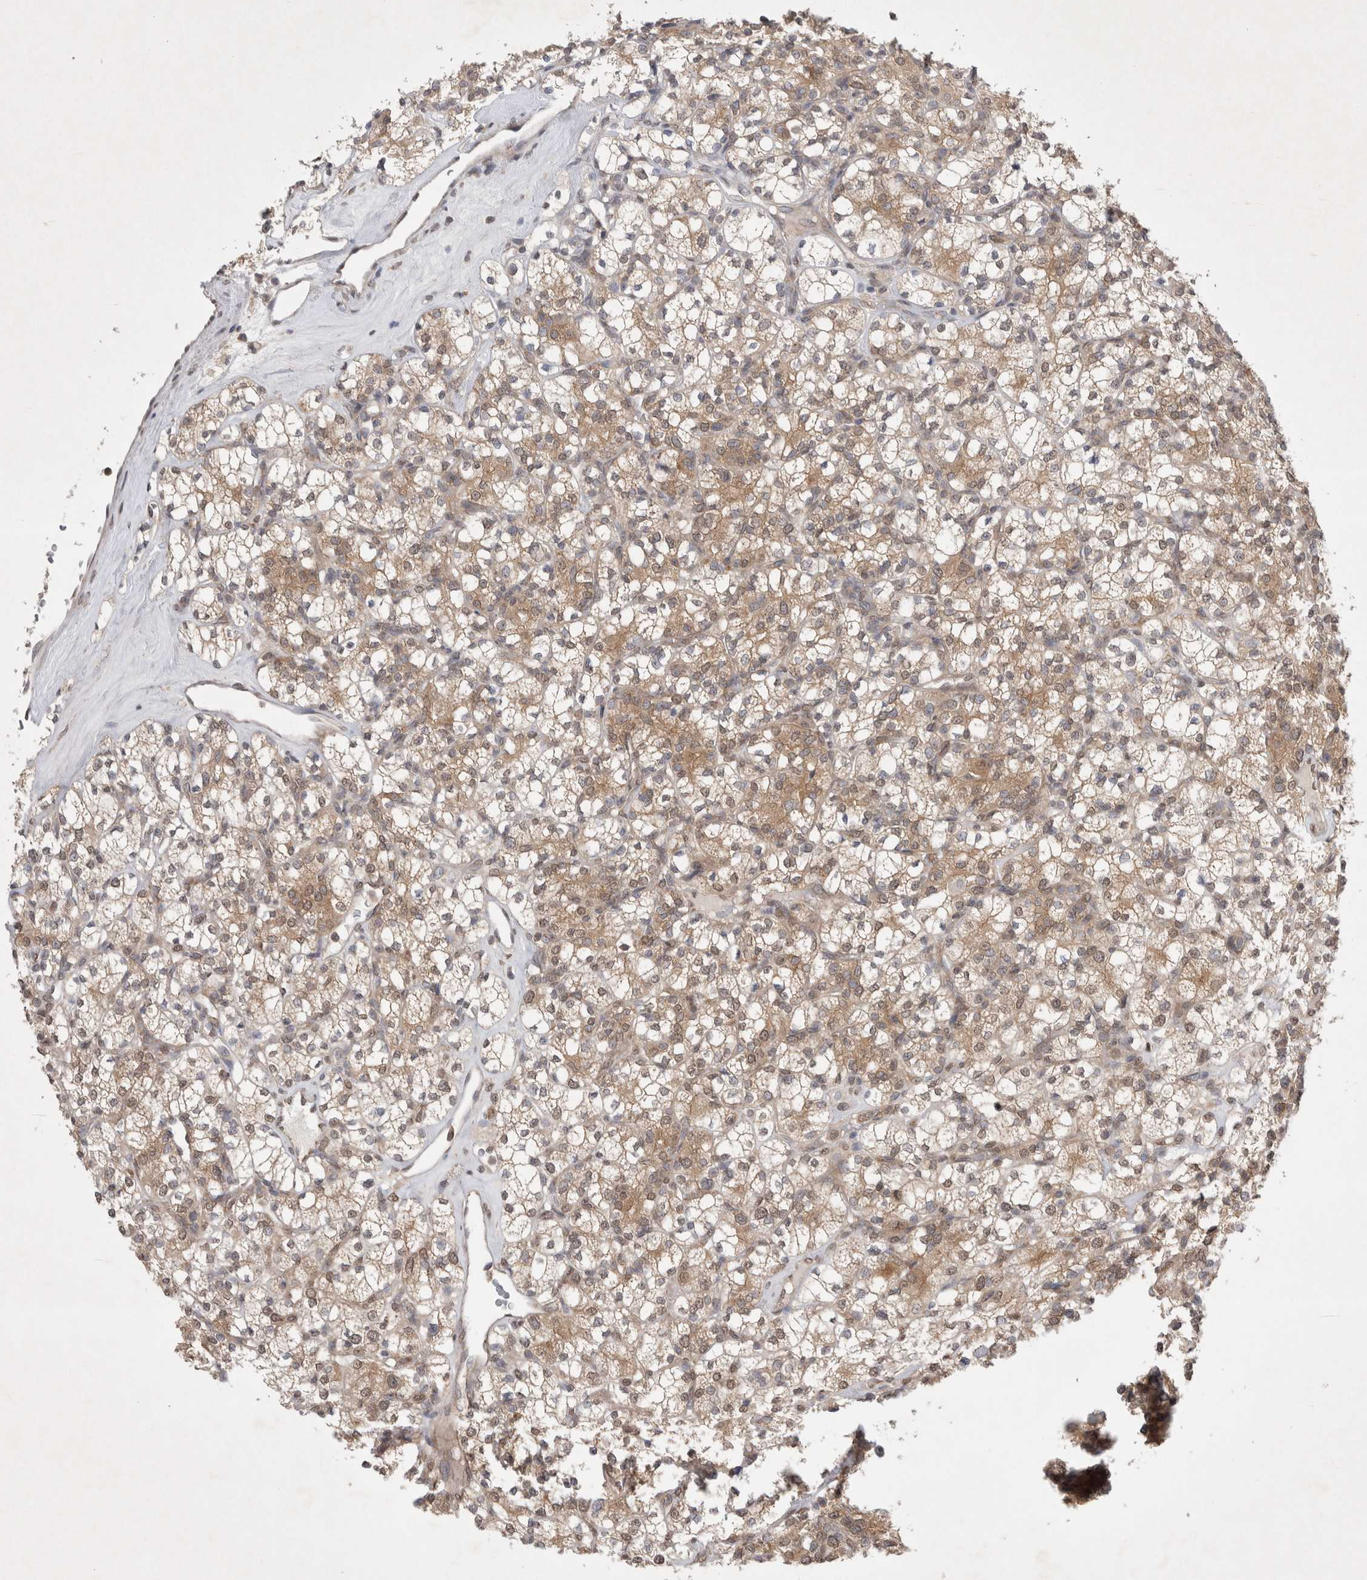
{"staining": {"intensity": "moderate", "quantity": "25%-75%", "location": "cytoplasmic/membranous"}, "tissue": "renal cancer", "cell_type": "Tumor cells", "image_type": "cancer", "snomed": [{"axis": "morphology", "description": "Adenocarcinoma, NOS"}, {"axis": "topography", "description": "Kidney"}], "caption": "Tumor cells display medium levels of moderate cytoplasmic/membranous staining in about 25%-75% of cells in human renal cancer (adenocarcinoma). The staining was performed using DAB (3,3'-diaminobenzidine), with brown indicating positive protein expression. Nuclei are stained blue with hematoxylin.", "gene": "WIPF2", "patient": {"sex": "male", "age": 77}}